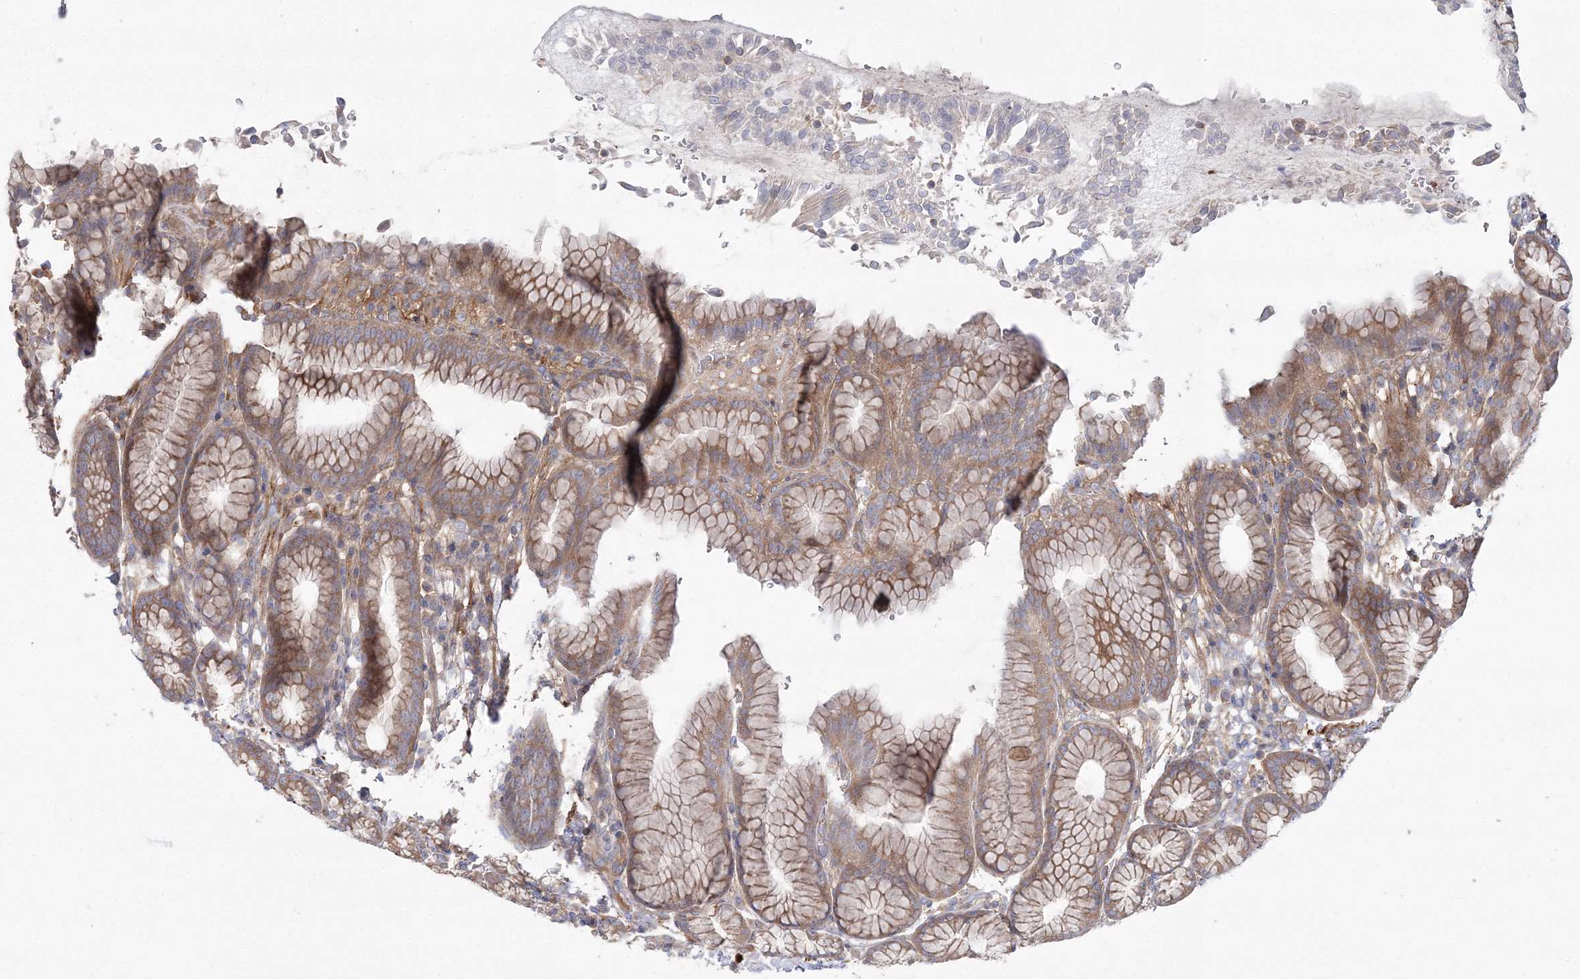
{"staining": {"intensity": "moderate", "quantity": "25%-75%", "location": "cytoplasmic/membranous"}, "tissue": "stomach", "cell_type": "Glandular cells", "image_type": "normal", "snomed": [{"axis": "morphology", "description": "Normal tissue, NOS"}, {"axis": "topography", "description": "Stomach"}], "caption": "This photomicrograph shows immunohistochemistry staining of normal stomach, with medium moderate cytoplasmic/membranous positivity in about 25%-75% of glandular cells.", "gene": "ZSWIM6", "patient": {"sex": "male", "age": 42}}